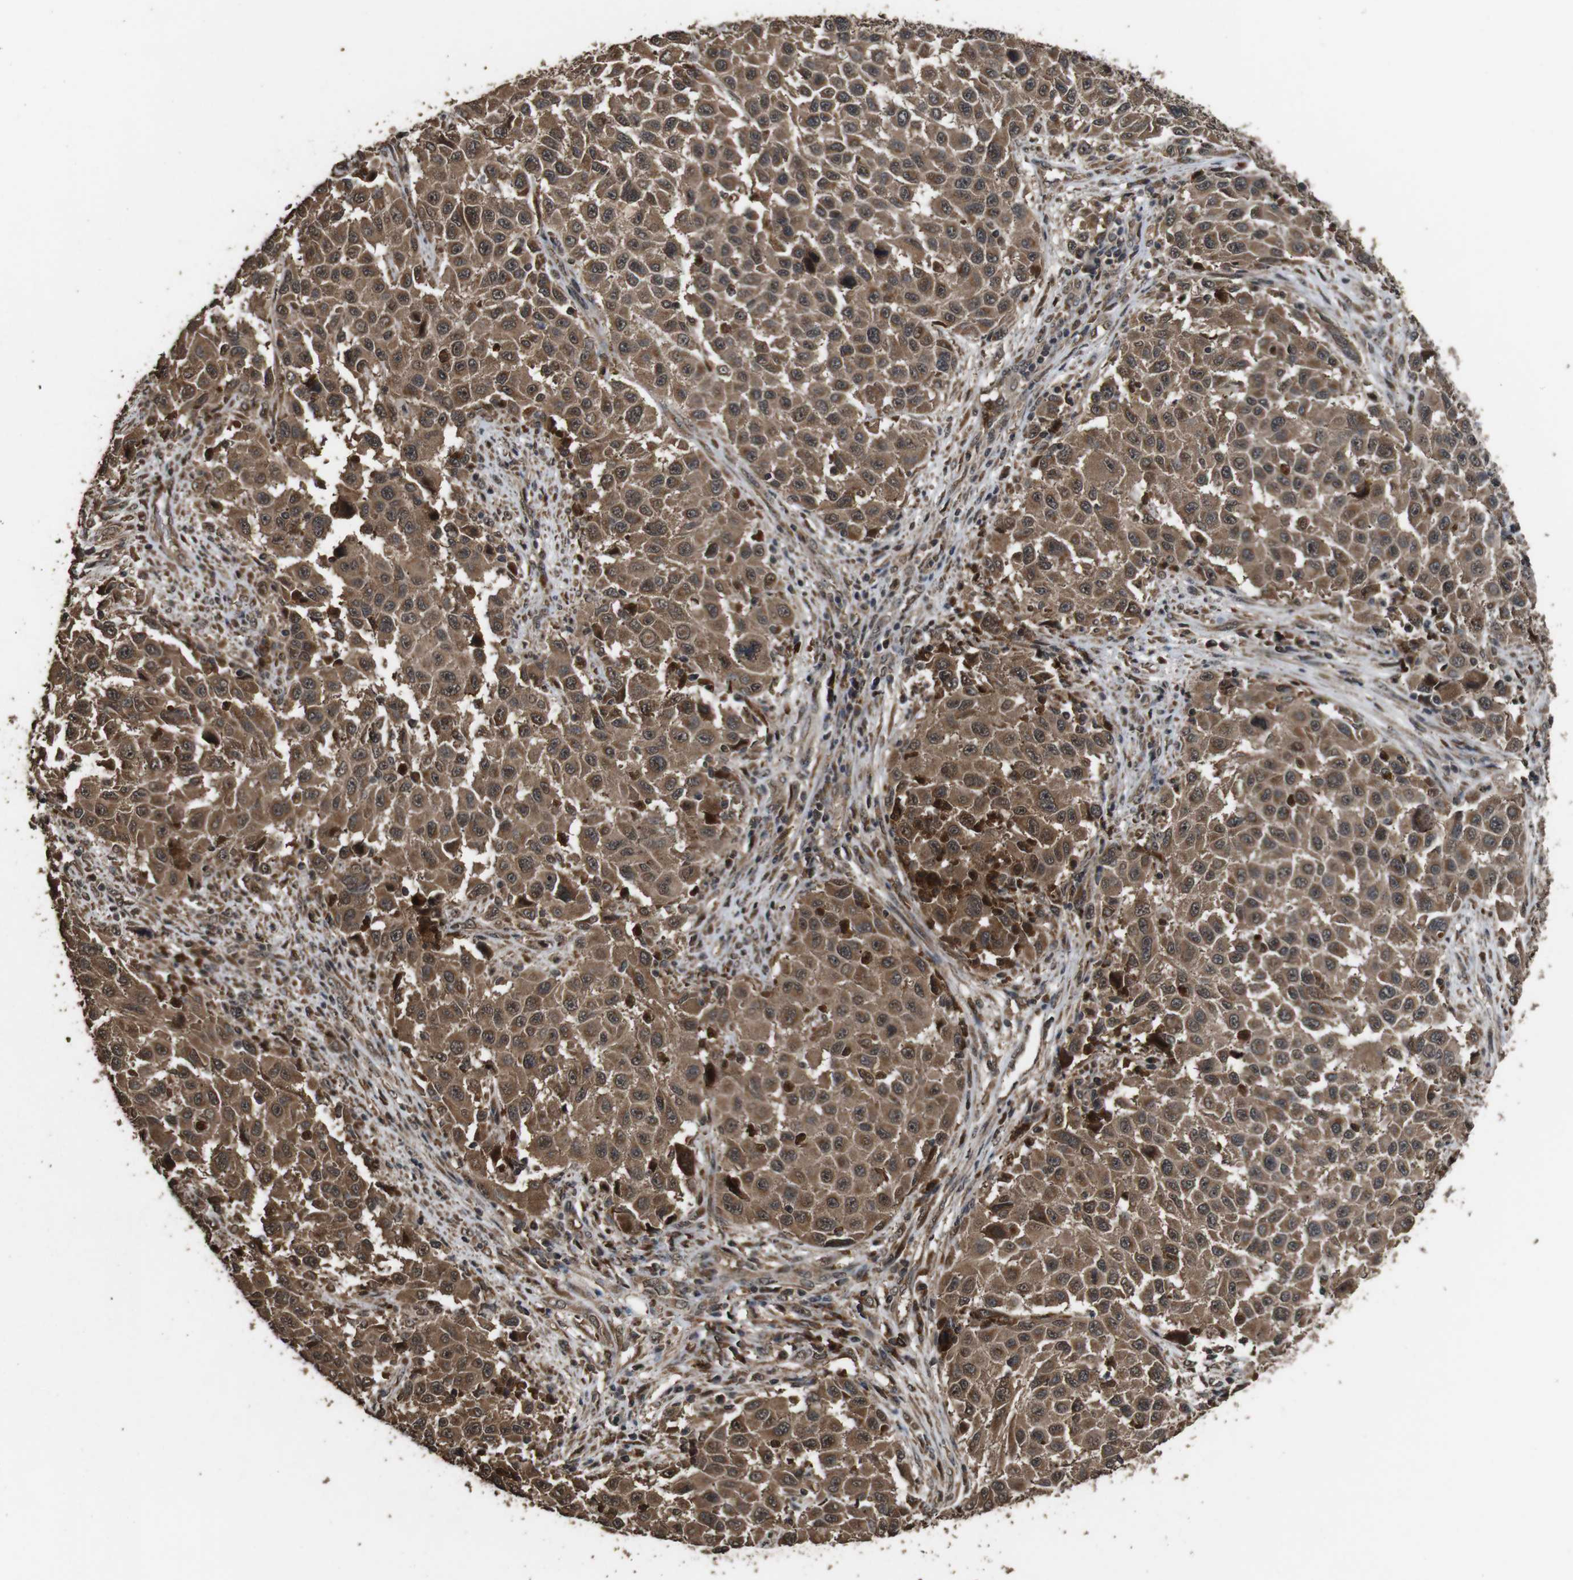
{"staining": {"intensity": "strong", "quantity": ">75%", "location": "cytoplasmic/membranous"}, "tissue": "melanoma", "cell_type": "Tumor cells", "image_type": "cancer", "snomed": [{"axis": "morphology", "description": "Malignant melanoma, Metastatic site"}, {"axis": "topography", "description": "Lymph node"}], "caption": "Immunohistochemical staining of human melanoma displays high levels of strong cytoplasmic/membranous expression in about >75% of tumor cells. The staining was performed using DAB (3,3'-diaminobenzidine) to visualize the protein expression in brown, while the nuclei were stained in blue with hematoxylin (Magnification: 20x).", "gene": "RRAS2", "patient": {"sex": "male", "age": 61}}